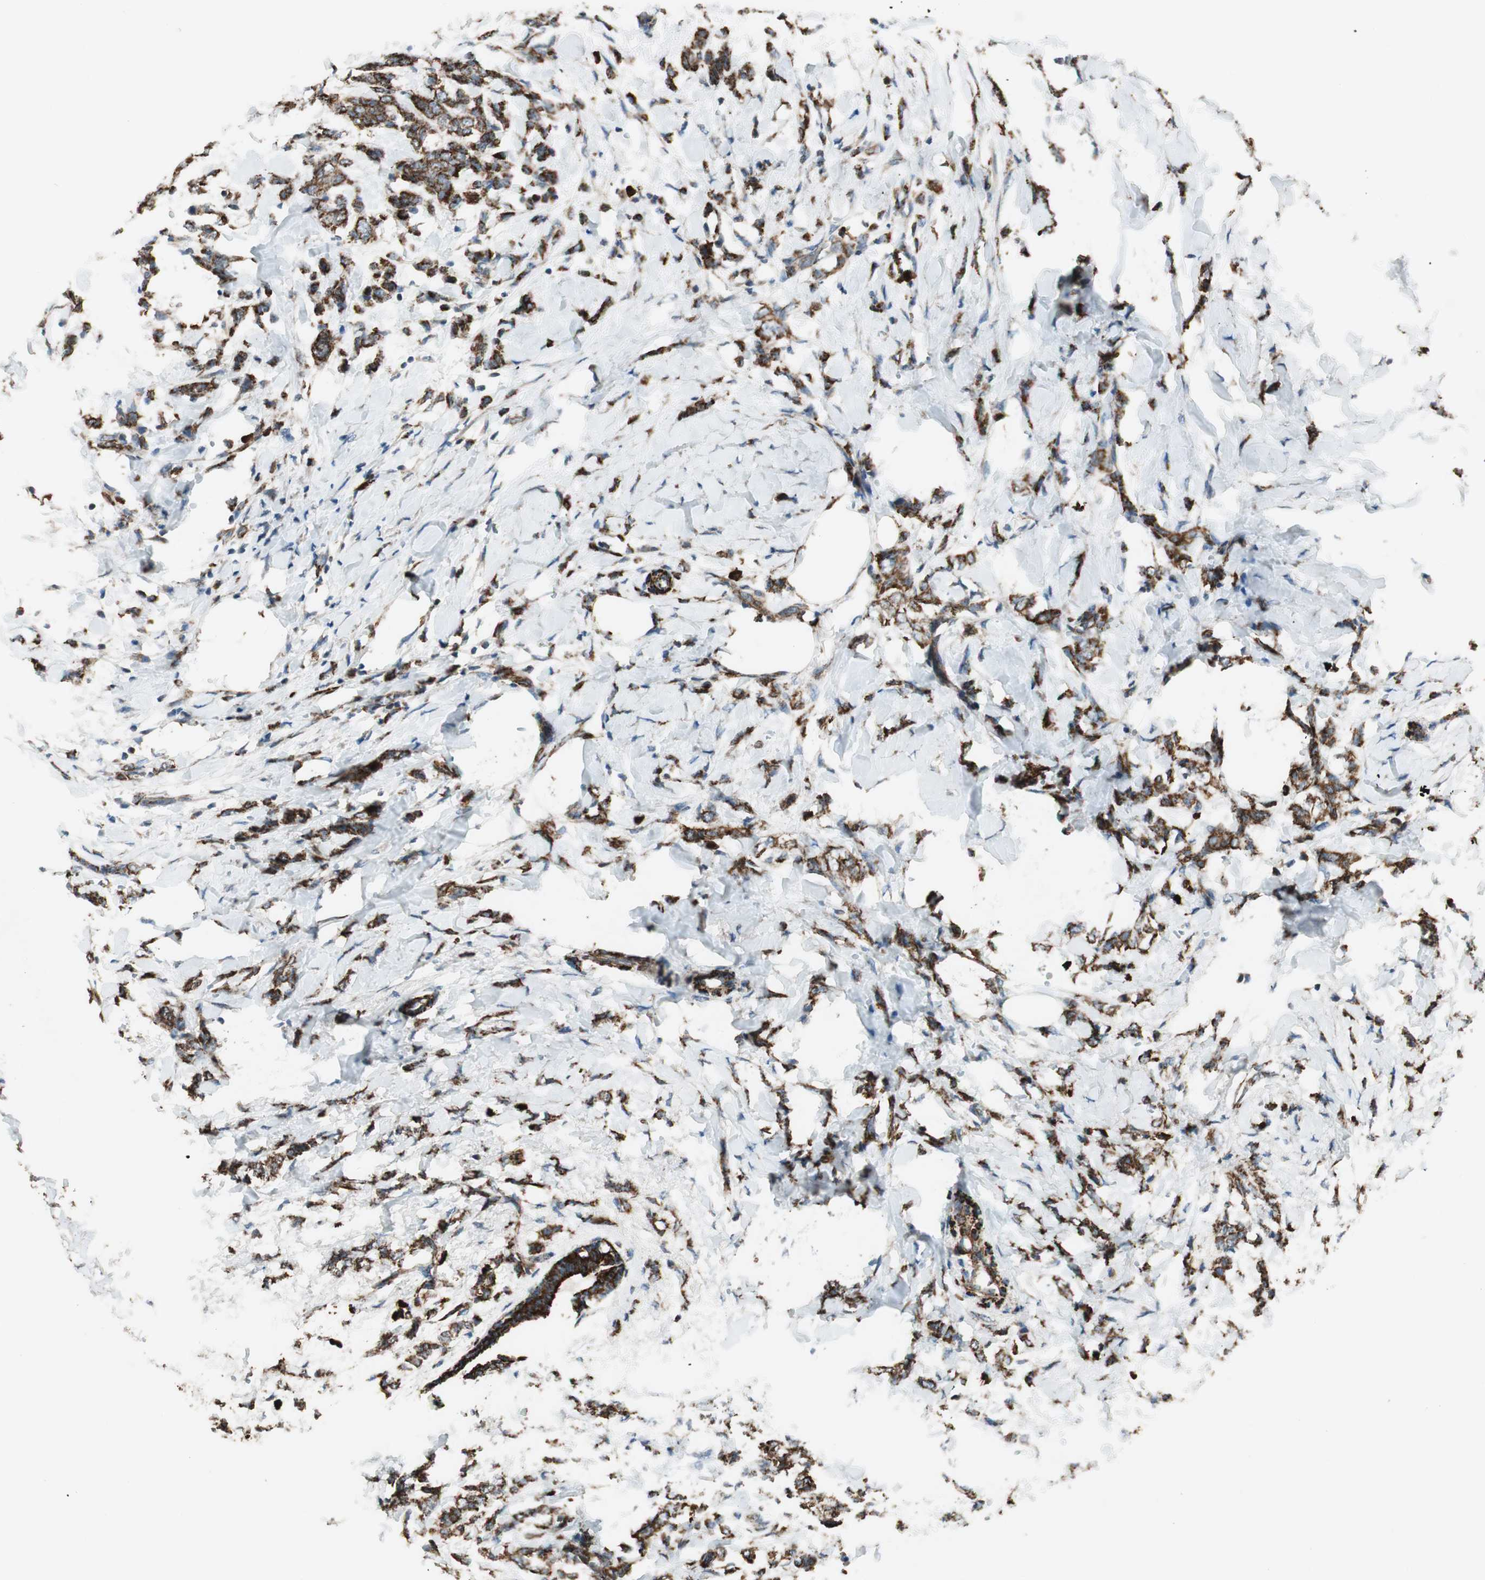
{"staining": {"intensity": "strong", "quantity": ">75%", "location": "cytoplasmic/membranous"}, "tissue": "breast cancer", "cell_type": "Tumor cells", "image_type": "cancer", "snomed": [{"axis": "morphology", "description": "Lobular carcinoma, in situ"}, {"axis": "morphology", "description": "Lobular carcinoma"}, {"axis": "topography", "description": "Breast"}], "caption": "Lobular carcinoma in situ (breast) stained for a protein (brown) exhibits strong cytoplasmic/membranous positive staining in approximately >75% of tumor cells.", "gene": "AKAP1", "patient": {"sex": "female", "age": 41}}